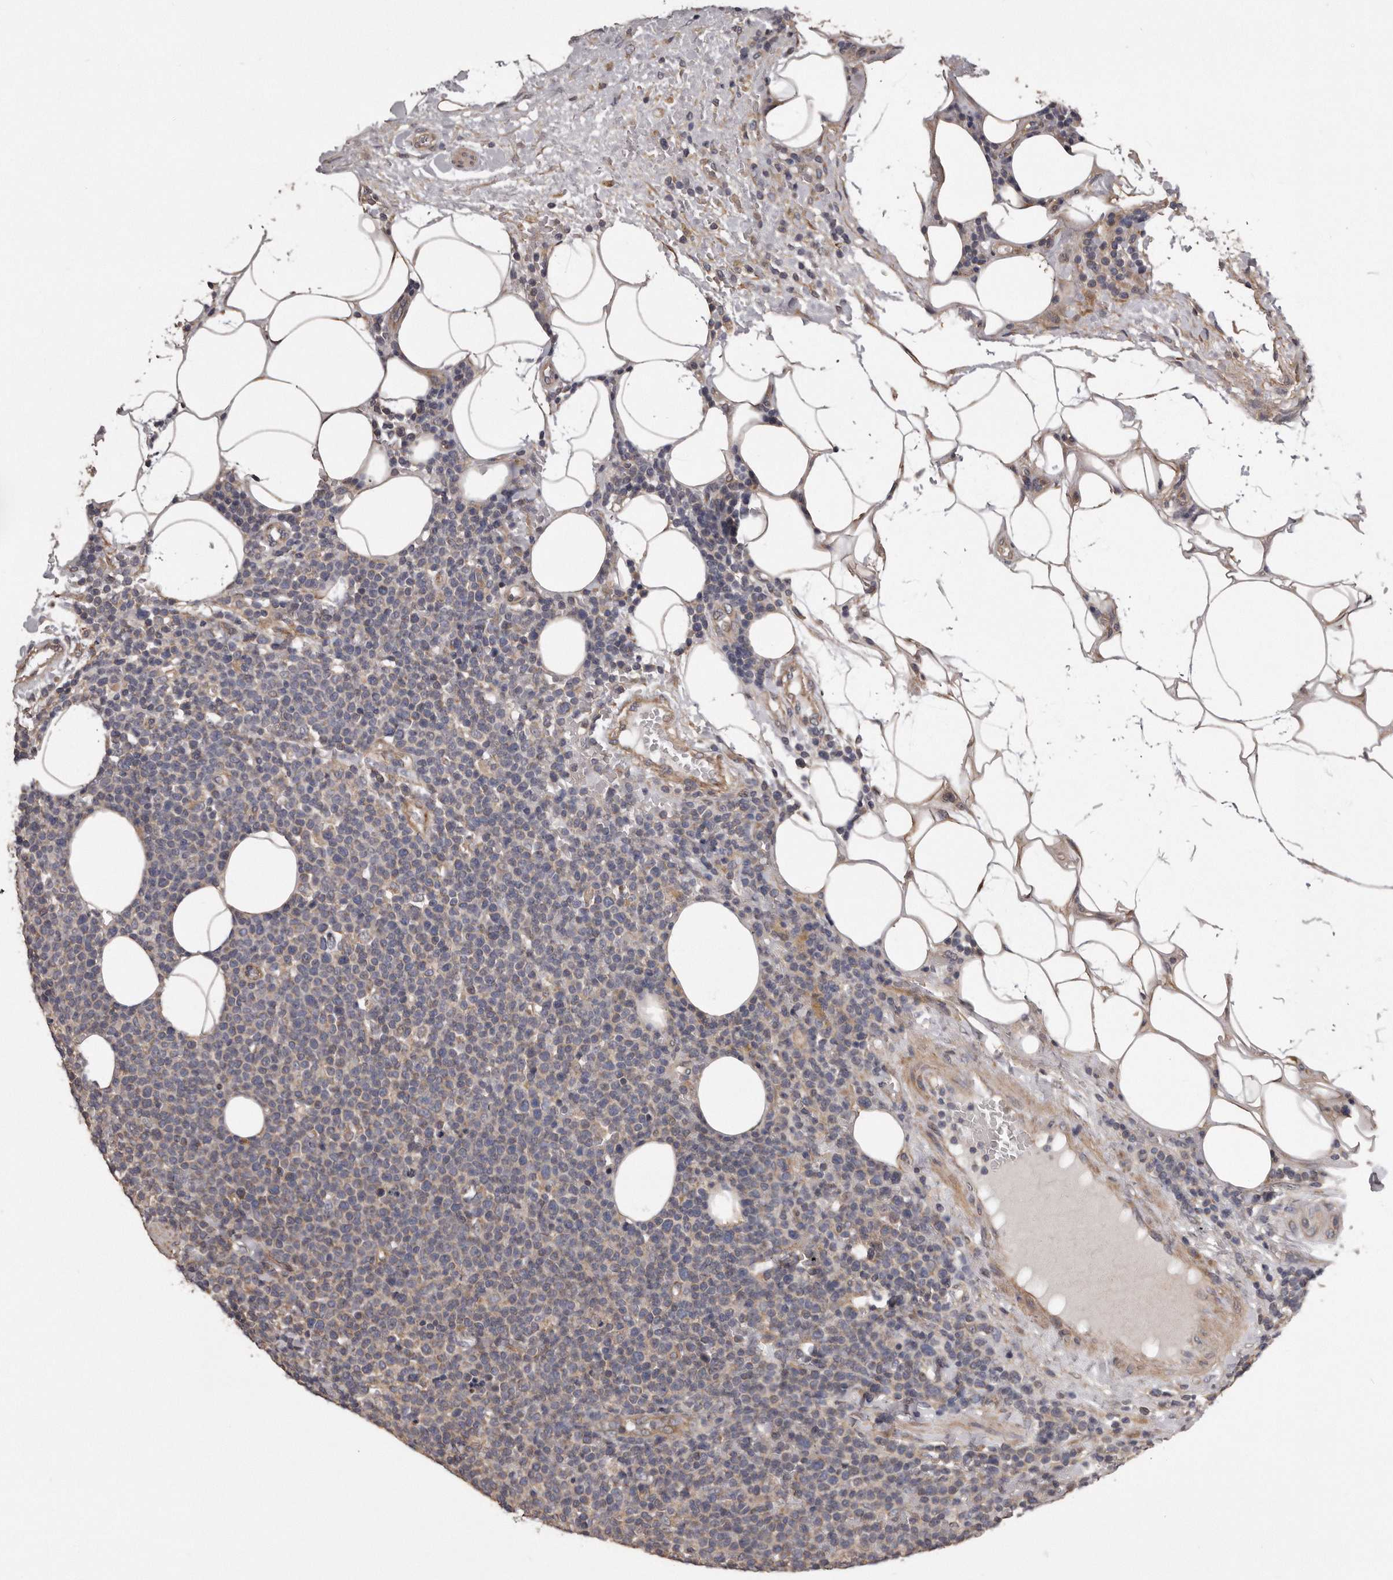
{"staining": {"intensity": "negative", "quantity": "none", "location": "none"}, "tissue": "lymphoma", "cell_type": "Tumor cells", "image_type": "cancer", "snomed": [{"axis": "morphology", "description": "Malignant lymphoma, non-Hodgkin's type, High grade"}, {"axis": "topography", "description": "Lymph node"}], "caption": "This is an immunohistochemistry (IHC) histopathology image of high-grade malignant lymphoma, non-Hodgkin's type. There is no staining in tumor cells.", "gene": "ARMCX1", "patient": {"sex": "male", "age": 61}}